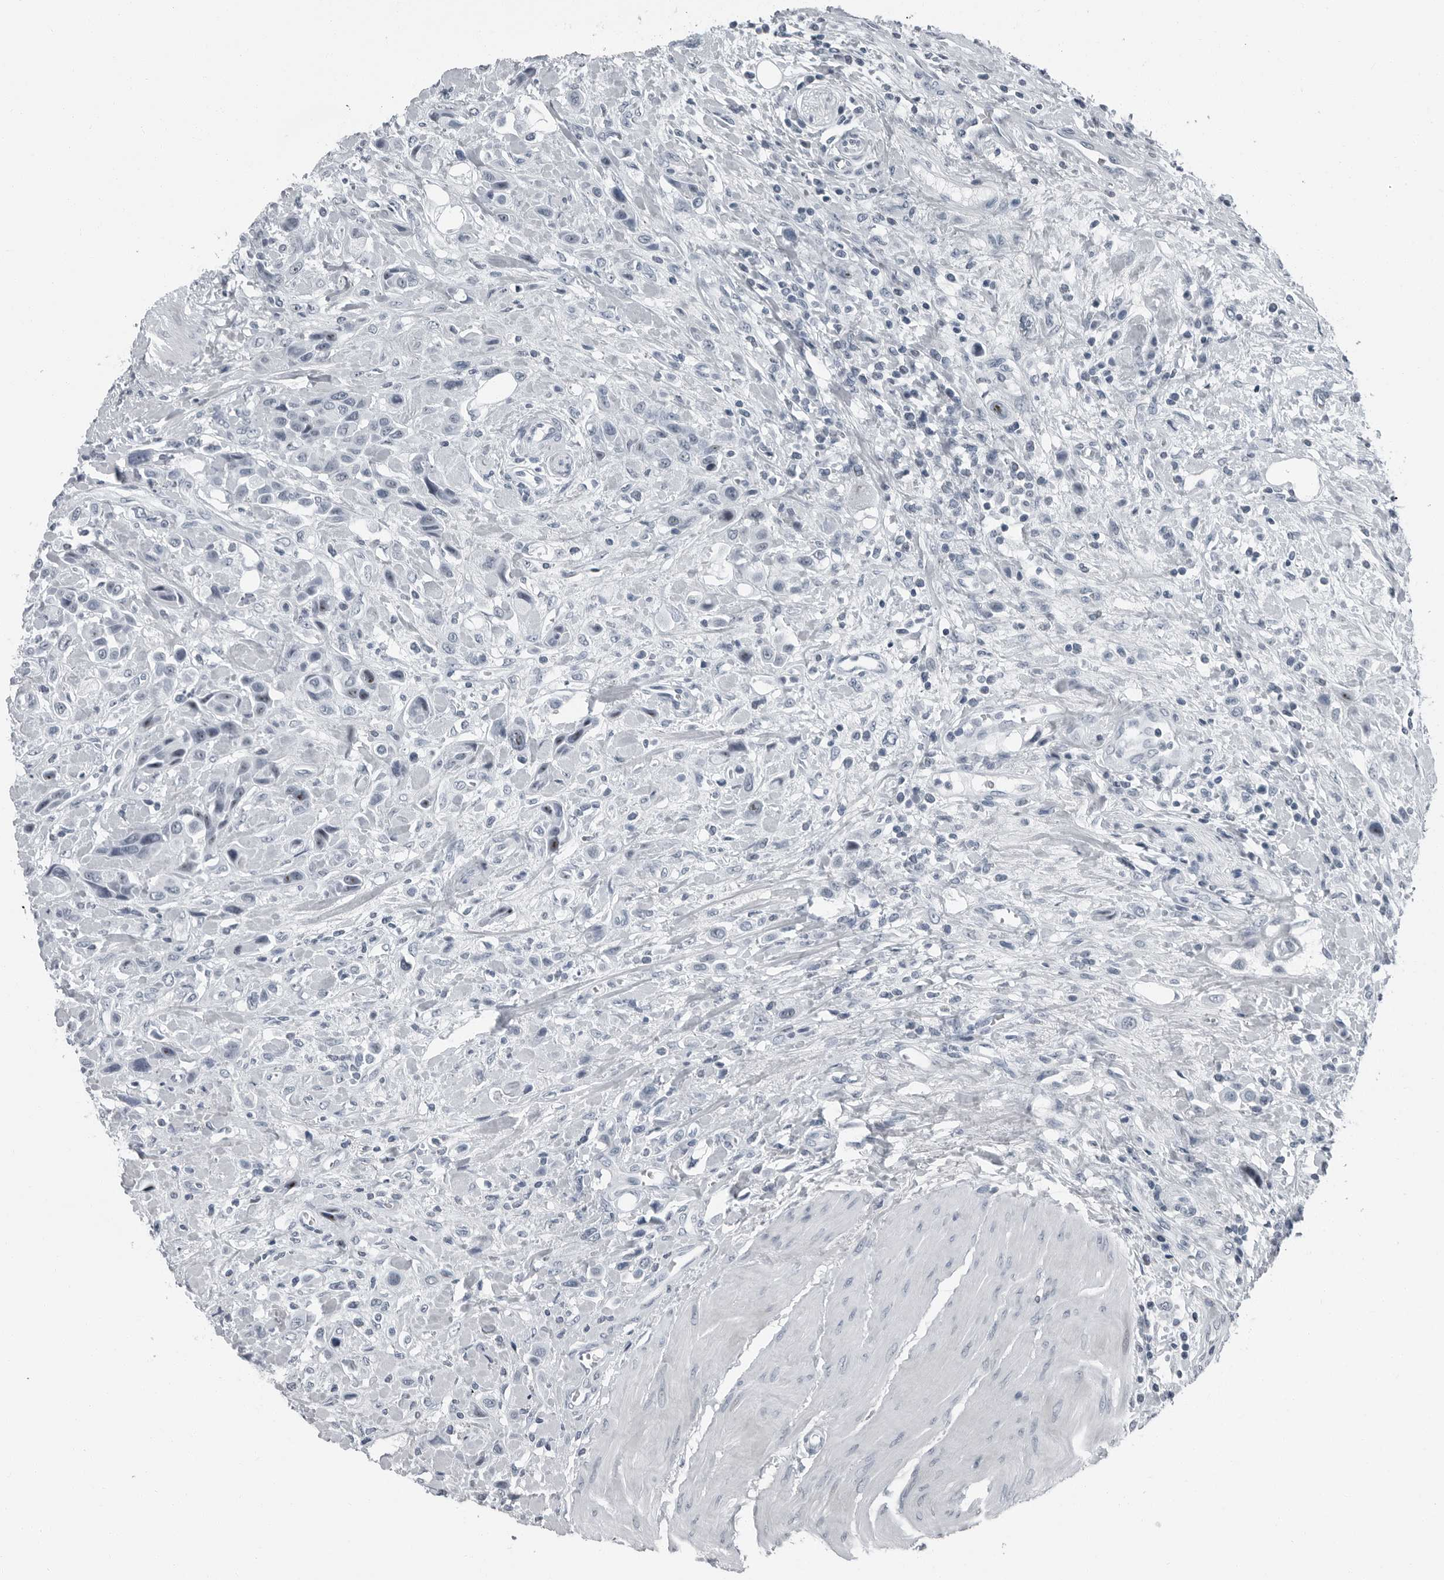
{"staining": {"intensity": "negative", "quantity": "none", "location": "none"}, "tissue": "urothelial cancer", "cell_type": "Tumor cells", "image_type": "cancer", "snomed": [{"axis": "morphology", "description": "Urothelial carcinoma, High grade"}, {"axis": "topography", "description": "Urinary bladder"}], "caption": "This is a micrograph of immunohistochemistry staining of urothelial carcinoma (high-grade), which shows no expression in tumor cells.", "gene": "PDCD11", "patient": {"sex": "male", "age": 50}}